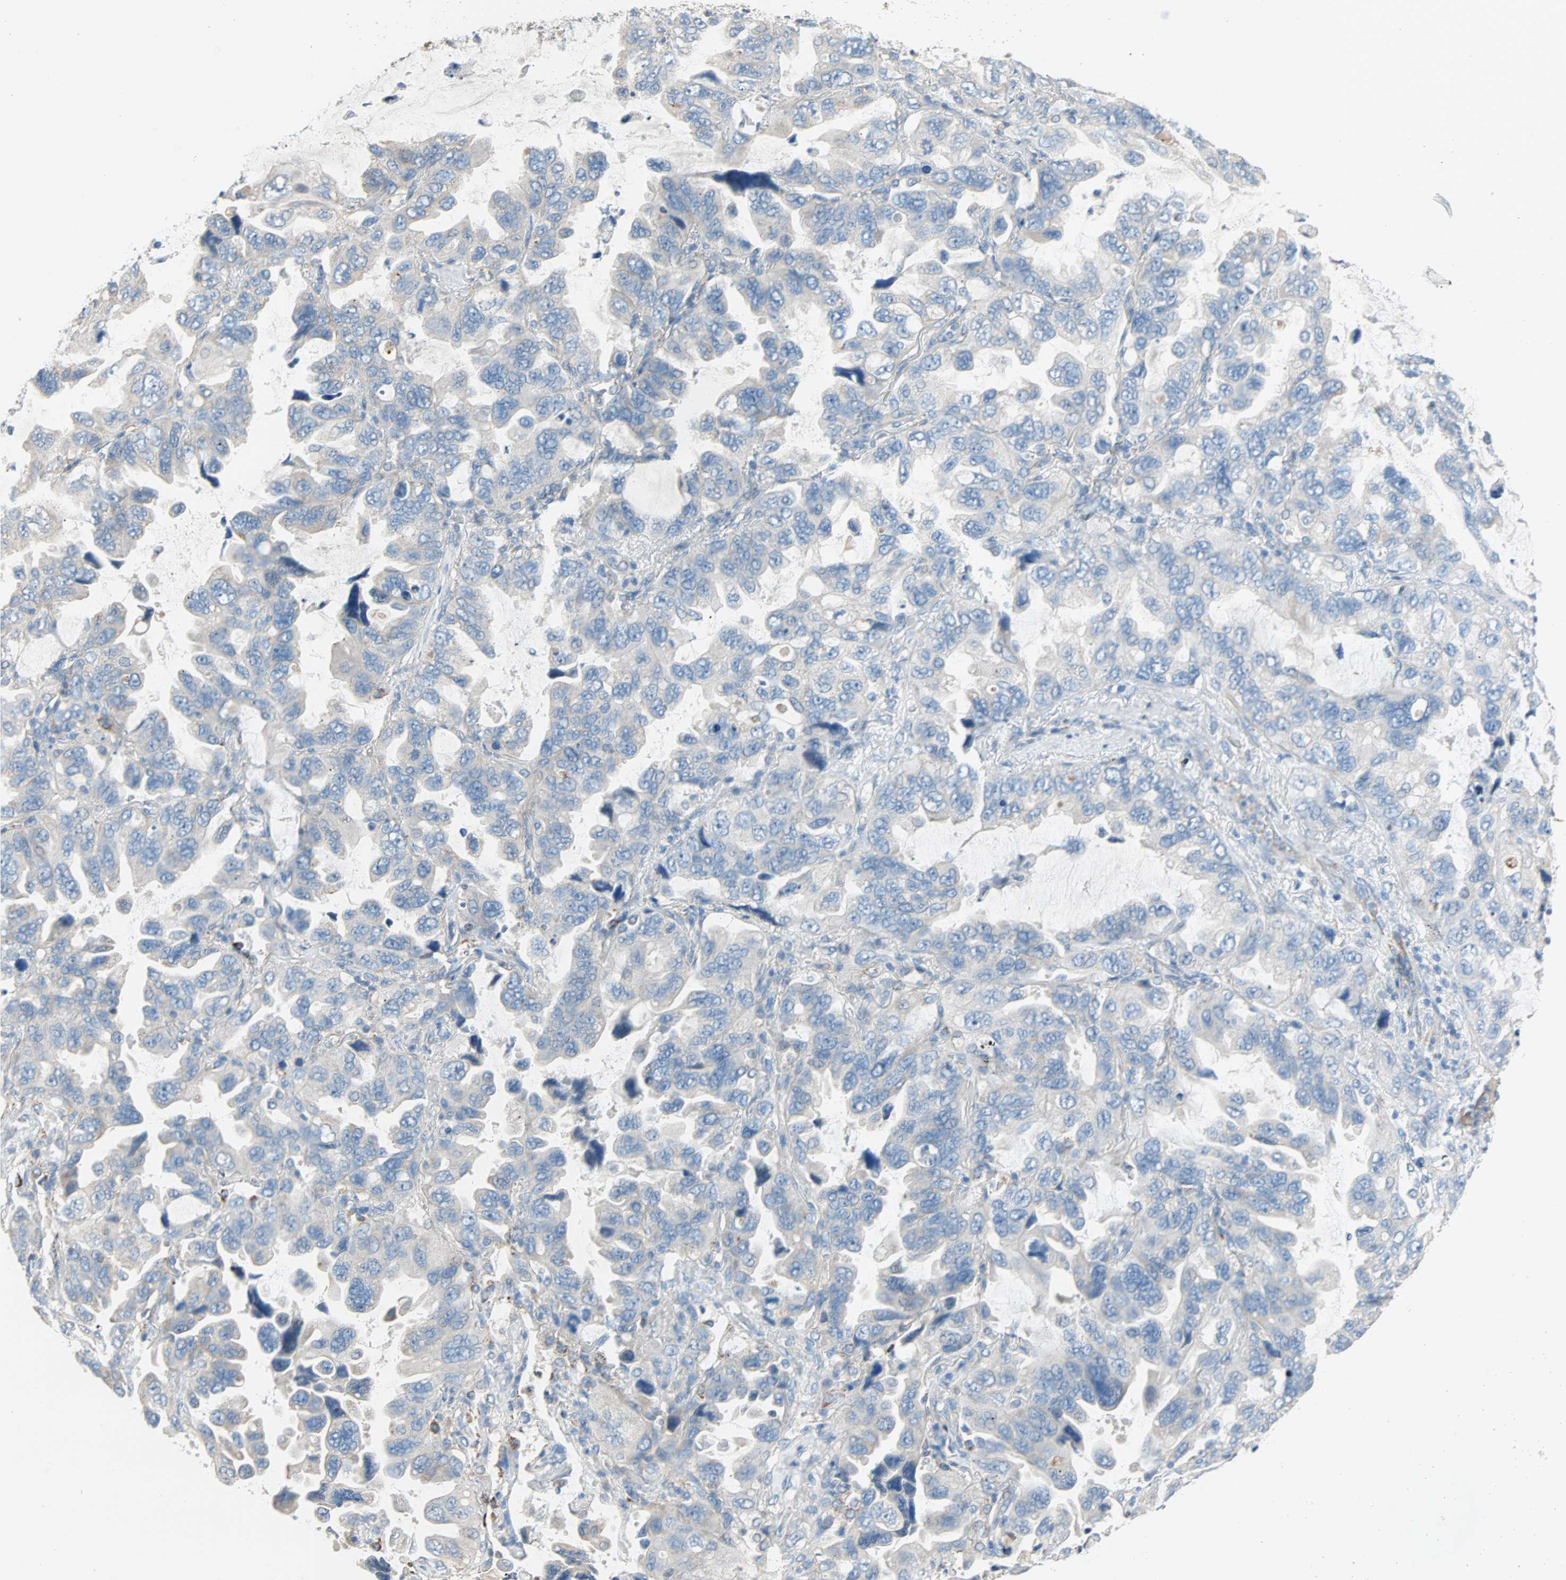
{"staining": {"intensity": "negative", "quantity": "none", "location": "none"}, "tissue": "lung cancer", "cell_type": "Tumor cells", "image_type": "cancer", "snomed": [{"axis": "morphology", "description": "Squamous cell carcinoma, NOS"}, {"axis": "topography", "description": "Lung"}], "caption": "Immunohistochemical staining of human lung cancer (squamous cell carcinoma) demonstrates no significant positivity in tumor cells. (Brightfield microscopy of DAB (3,3'-diaminobenzidine) IHC at high magnification).", "gene": "ACVRL1", "patient": {"sex": "female", "age": 73}}